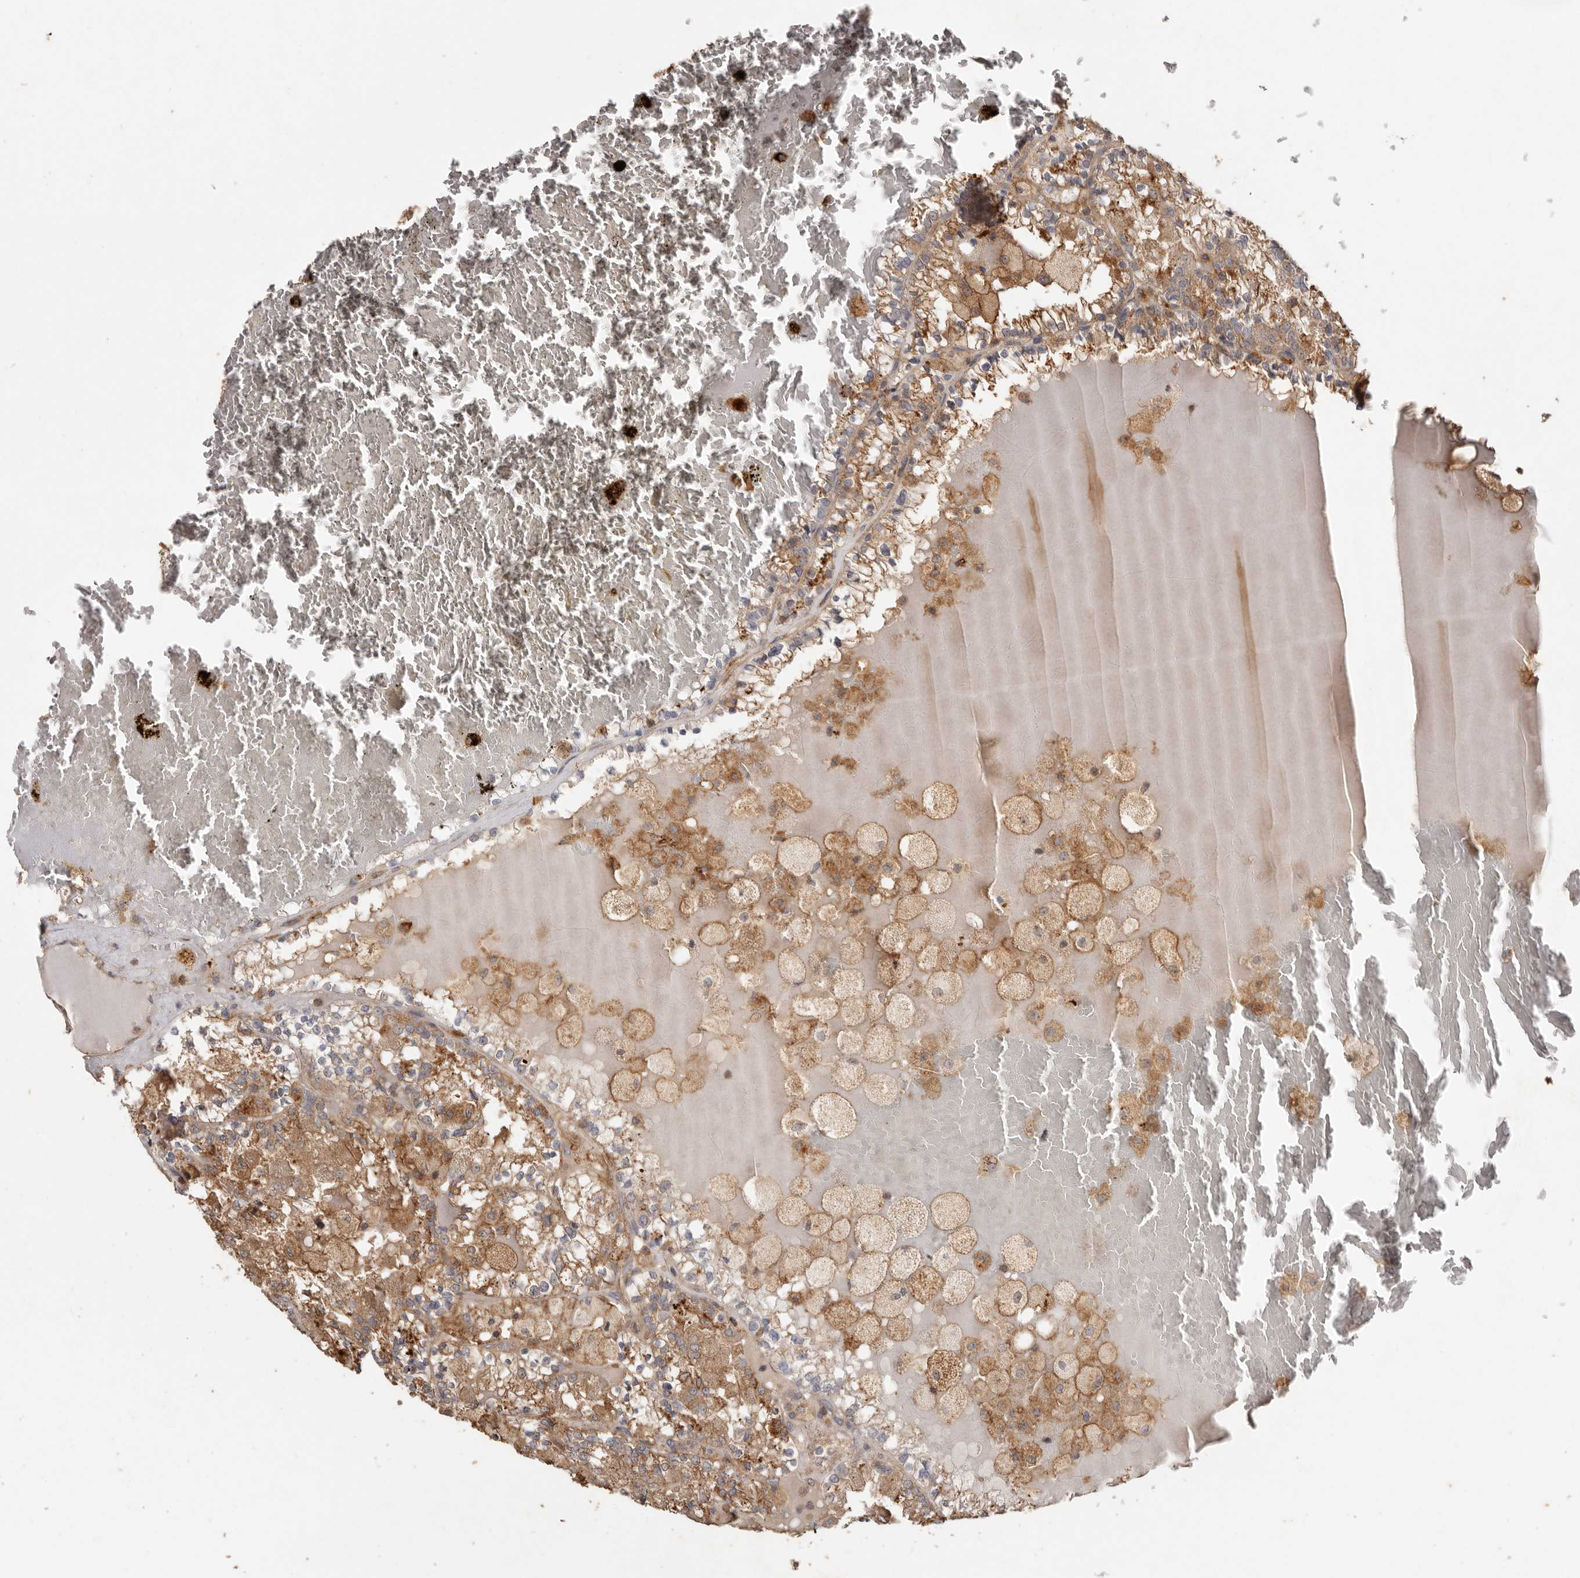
{"staining": {"intensity": "moderate", "quantity": "25%-75%", "location": "cytoplasmic/membranous"}, "tissue": "renal cancer", "cell_type": "Tumor cells", "image_type": "cancer", "snomed": [{"axis": "morphology", "description": "Adenocarcinoma, NOS"}, {"axis": "topography", "description": "Kidney"}], "caption": "A photomicrograph of renal adenocarcinoma stained for a protein shows moderate cytoplasmic/membranous brown staining in tumor cells.", "gene": "RWDD1", "patient": {"sex": "female", "age": 56}}